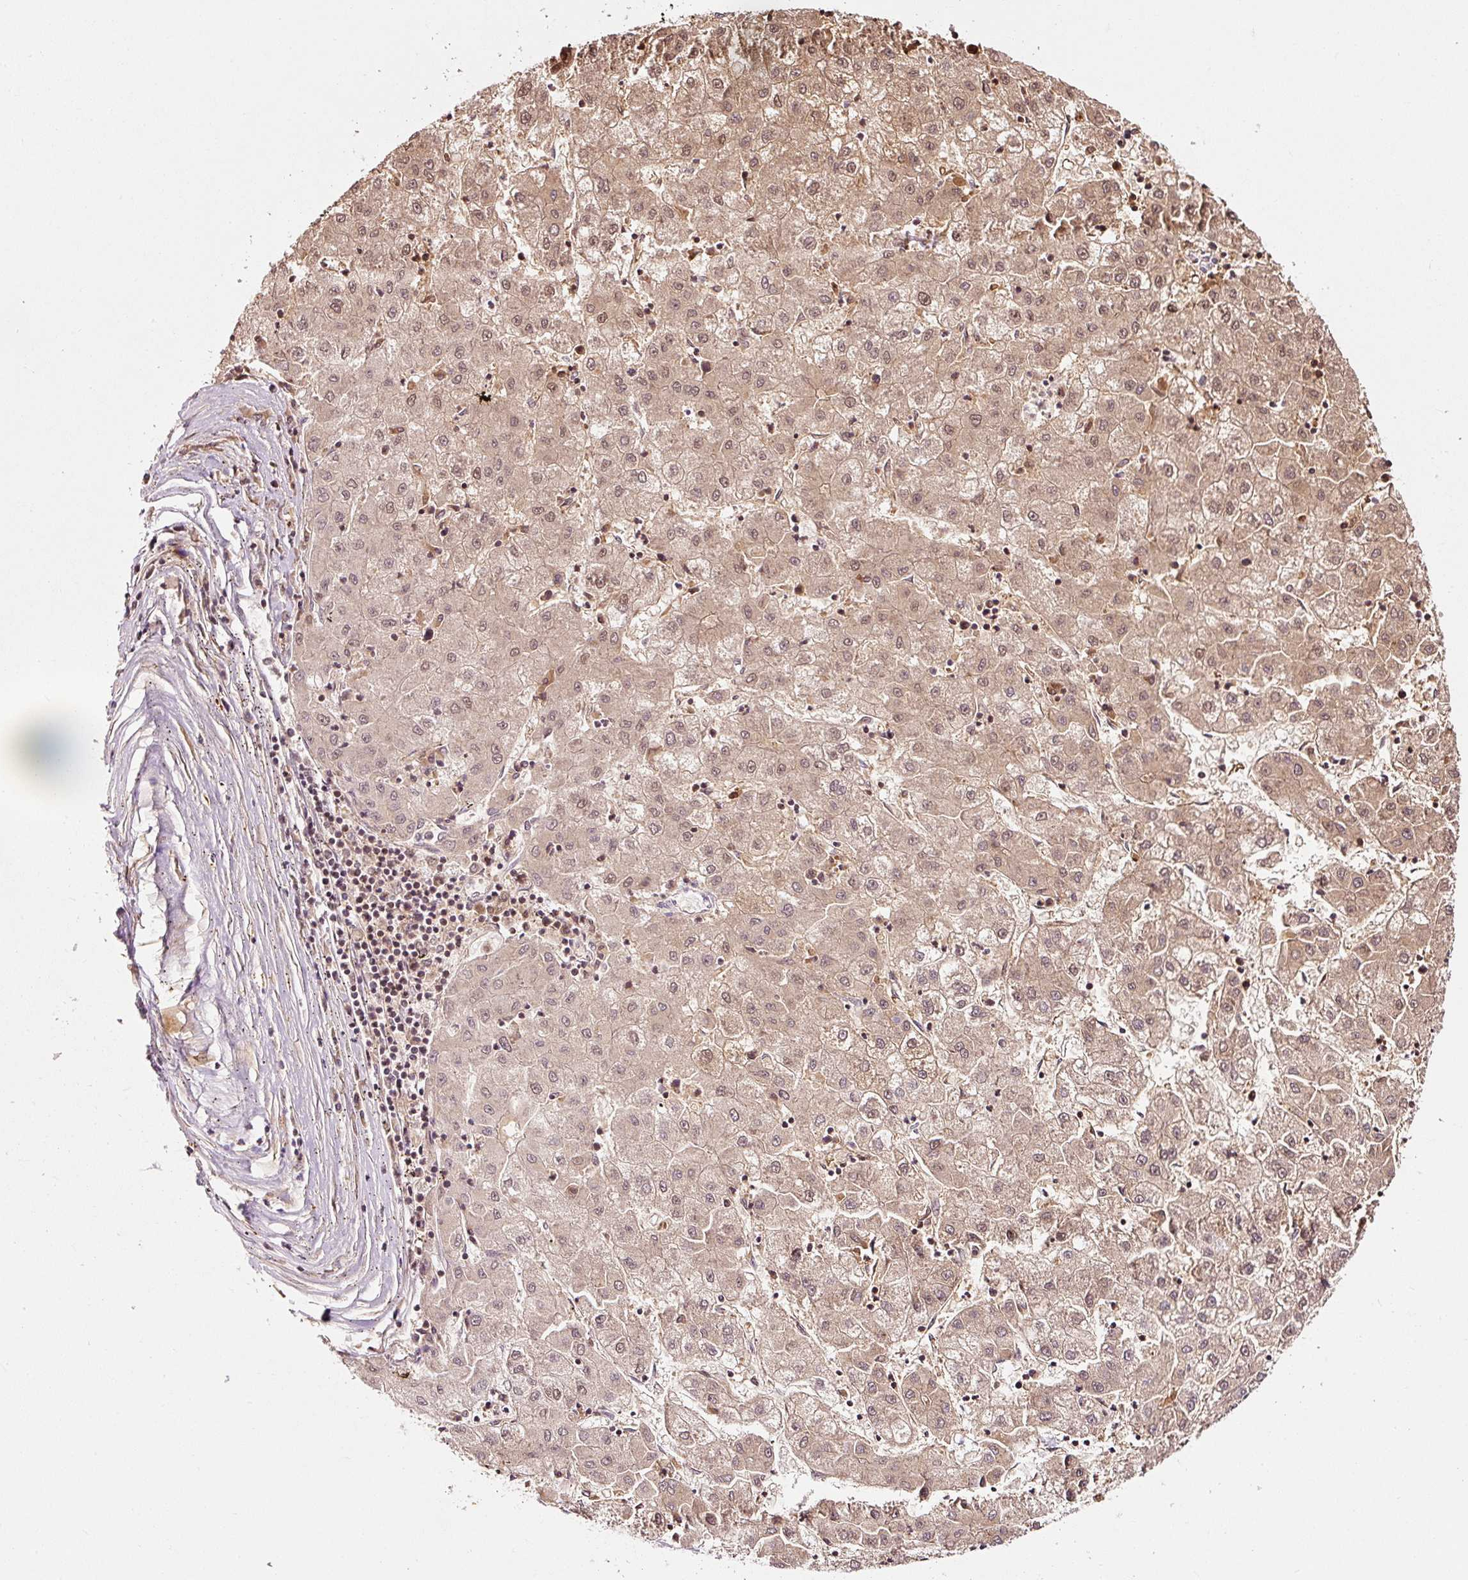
{"staining": {"intensity": "moderate", "quantity": ">75%", "location": "cytoplasmic/membranous,nuclear"}, "tissue": "liver cancer", "cell_type": "Tumor cells", "image_type": "cancer", "snomed": [{"axis": "morphology", "description": "Carcinoma, Hepatocellular, NOS"}, {"axis": "topography", "description": "Liver"}], "caption": "Hepatocellular carcinoma (liver) stained with a protein marker shows moderate staining in tumor cells.", "gene": "FBXL14", "patient": {"sex": "male", "age": 72}}